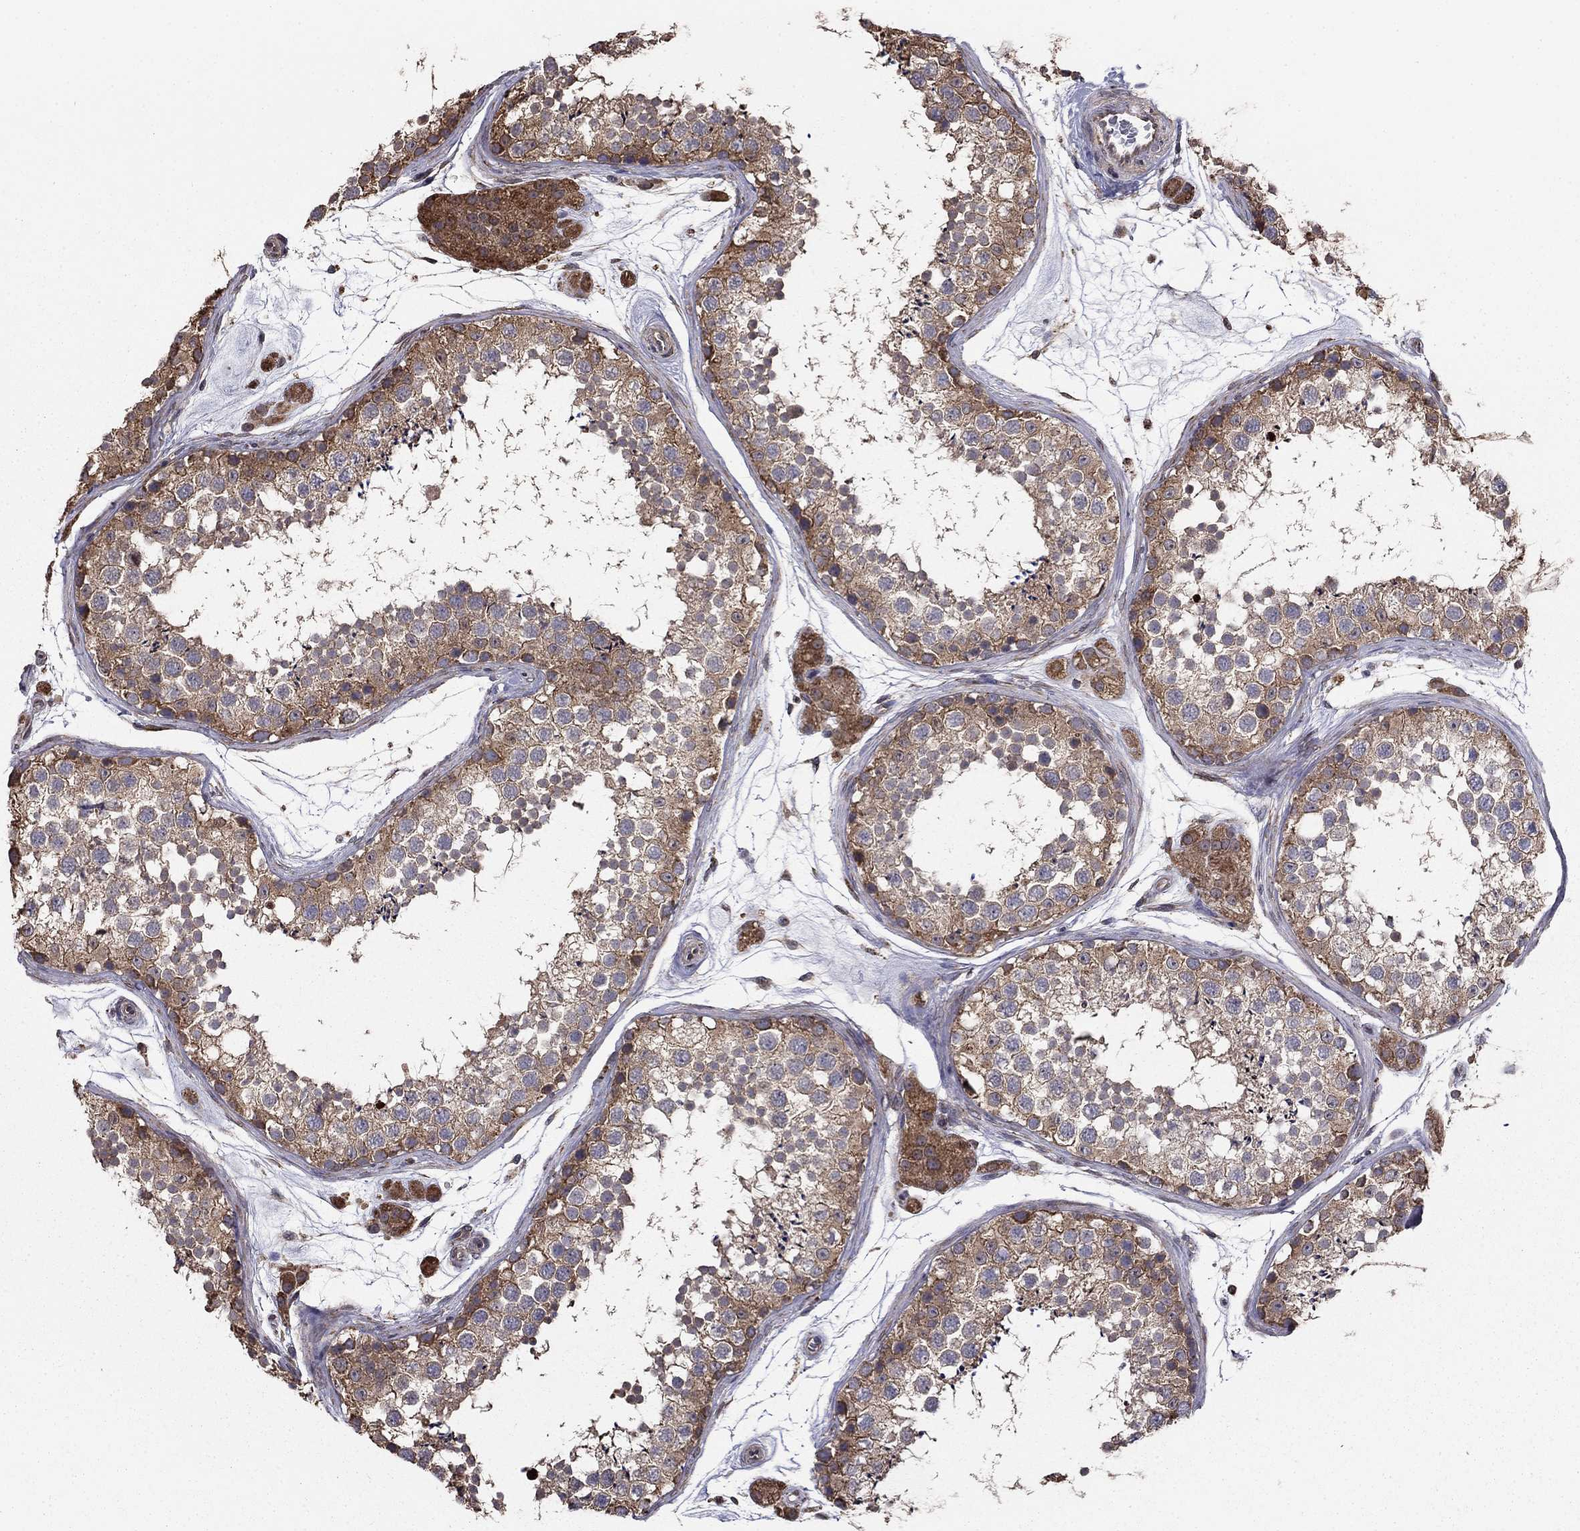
{"staining": {"intensity": "moderate", "quantity": "25%-75%", "location": "cytoplasmic/membranous"}, "tissue": "testis", "cell_type": "Cells in seminiferous ducts", "image_type": "normal", "snomed": [{"axis": "morphology", "description": "Normal tissue, NOS"}, {"axis": "topography", "description": "Testis"}], "caption": "This image exhibits unremarkable testis stained with immunohistochemistry to label a protein in brown. The cytoplasmic/membranous of cells in seminiferous ducts show moderate positivity for the protein. Nuclei are counter-stained blue.", "gene": "NKIRAS1", "patient": {"sex": "male", "age": 41}}